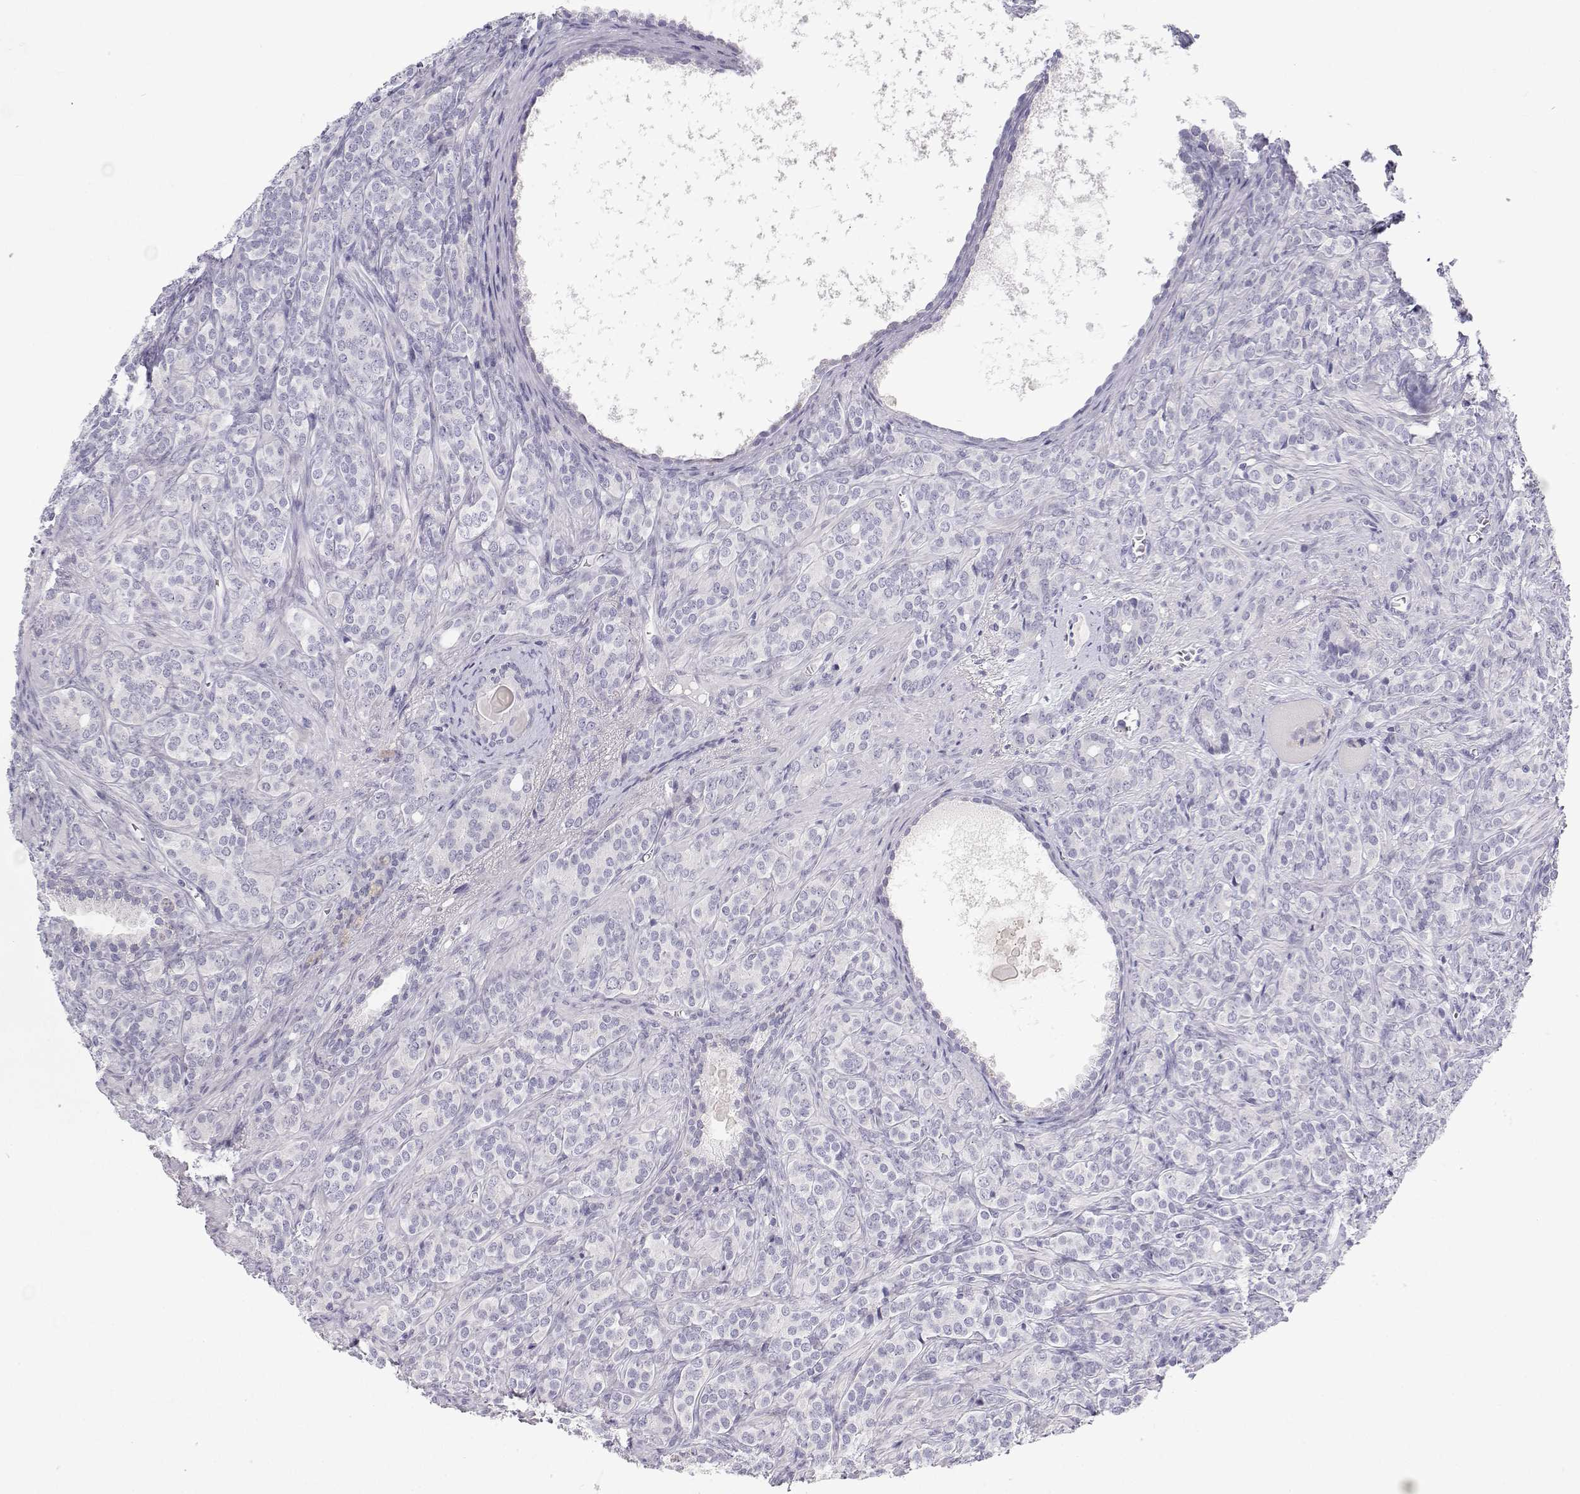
{"staining": {"intensity": "negative", "quantity": "none", "location": "none"}, "tissue": "prostate cancer", "cell_type": "Tumor cells", "image_type": "cancer", "snomed": [{"axis": "morphology", "description": "Adenocarcinoma, High grade"}, {"axis": "topography", "description": "Prostate"}], "caption": "This is an IHC image of human prostate cancer (adenocarcinoma (high-grade)). There is no expression in tumor cells.", "gene": "TTN", "patient": {"sex": "male", "age": 84}}